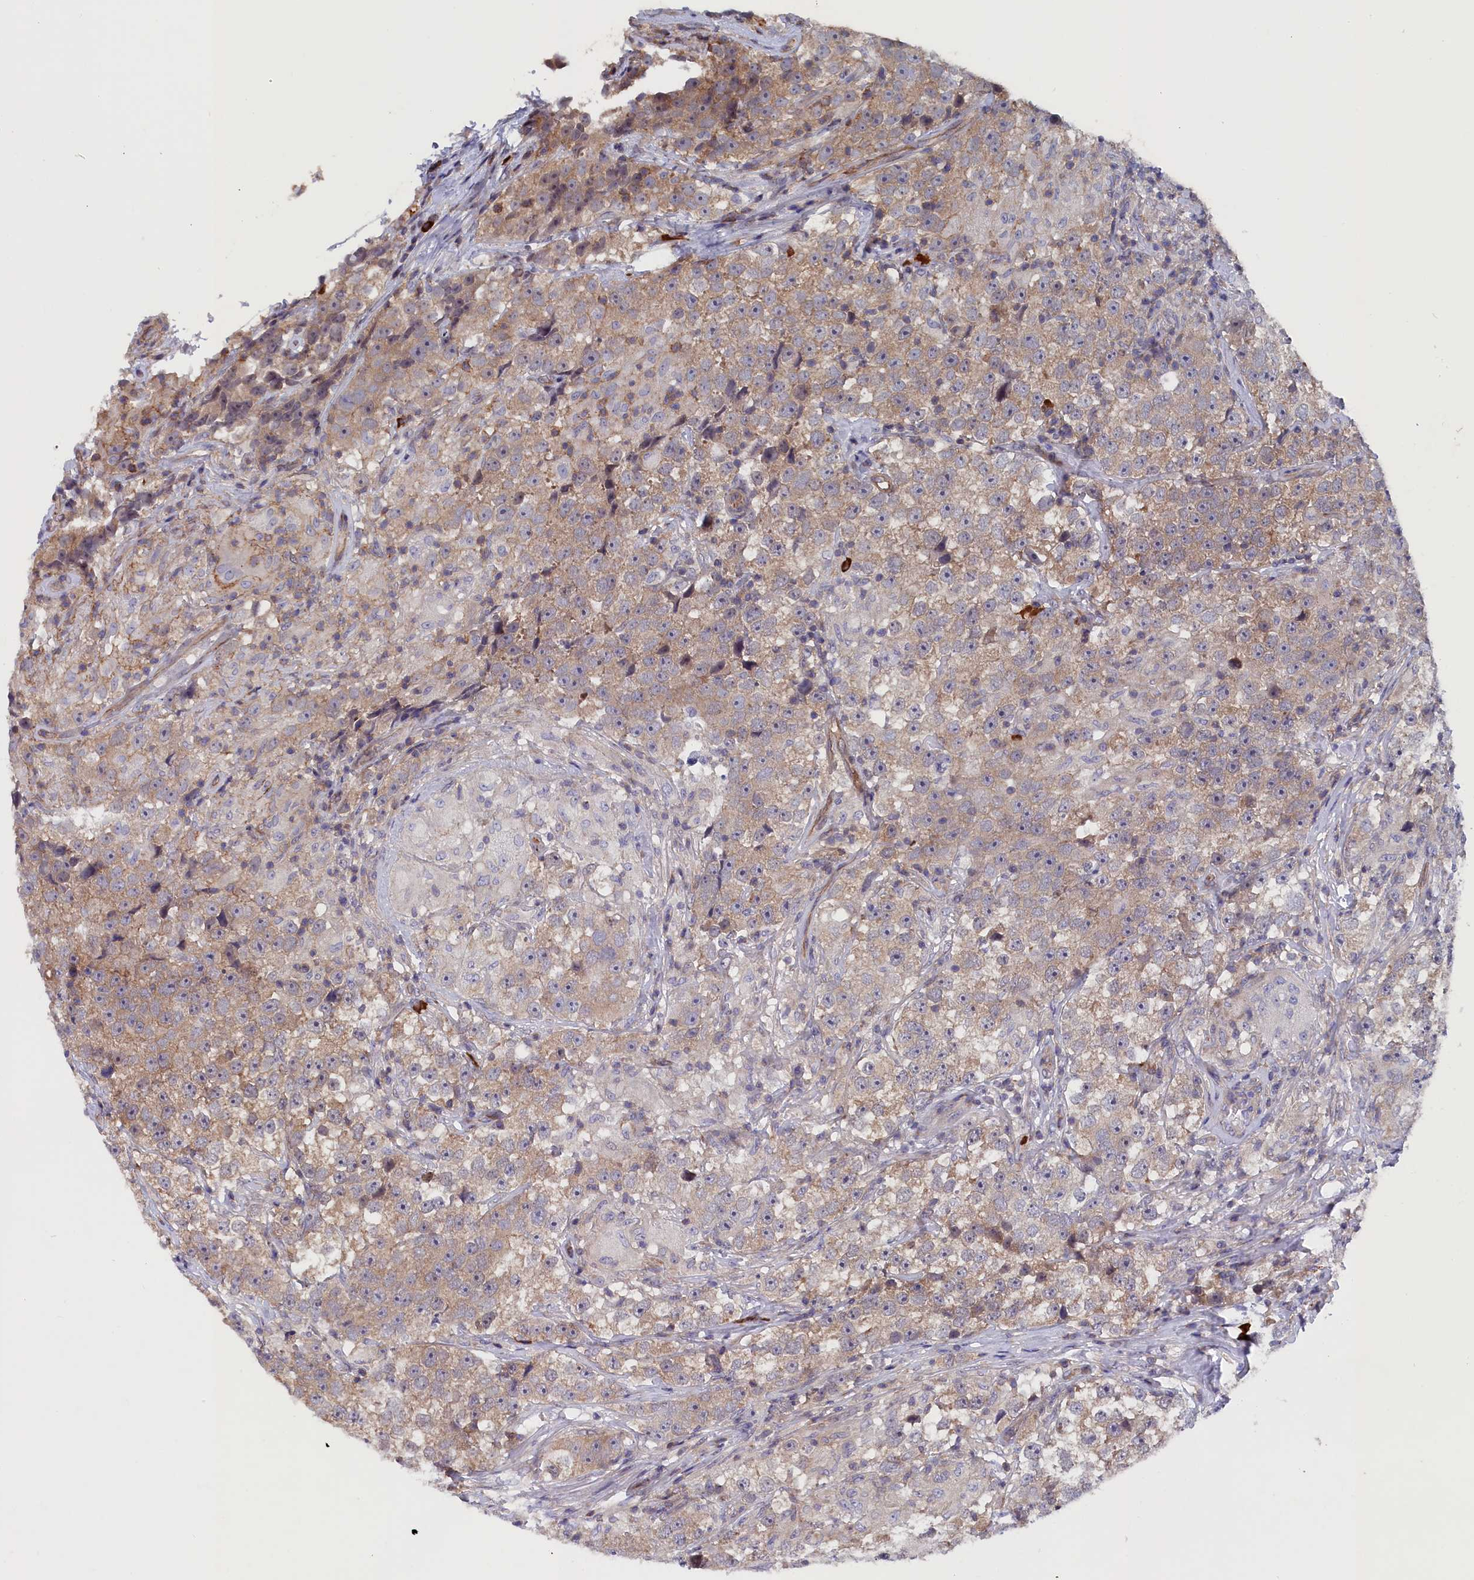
{"staining": {"intensity": "moderate", "quantity": "25%-75%", "location": "cytoplasmic/membranous"}, "tissue": "testis cancer", "cell_type": "Tumor cells", "image_type": "cancer", "snomed": [{"axis": "morphology", "description": "Seminoma, NOS"}, {"axis": "topography", "description": "Testis"}], "caption": "IHC of testis cancer (seminoma) demonstrates medium levels of moderate cytoplasmic/membranous expression in about 25%-75% of tumor cells.", "gene": "JPT2", "patient": {"sex": "male", "age": 46}}